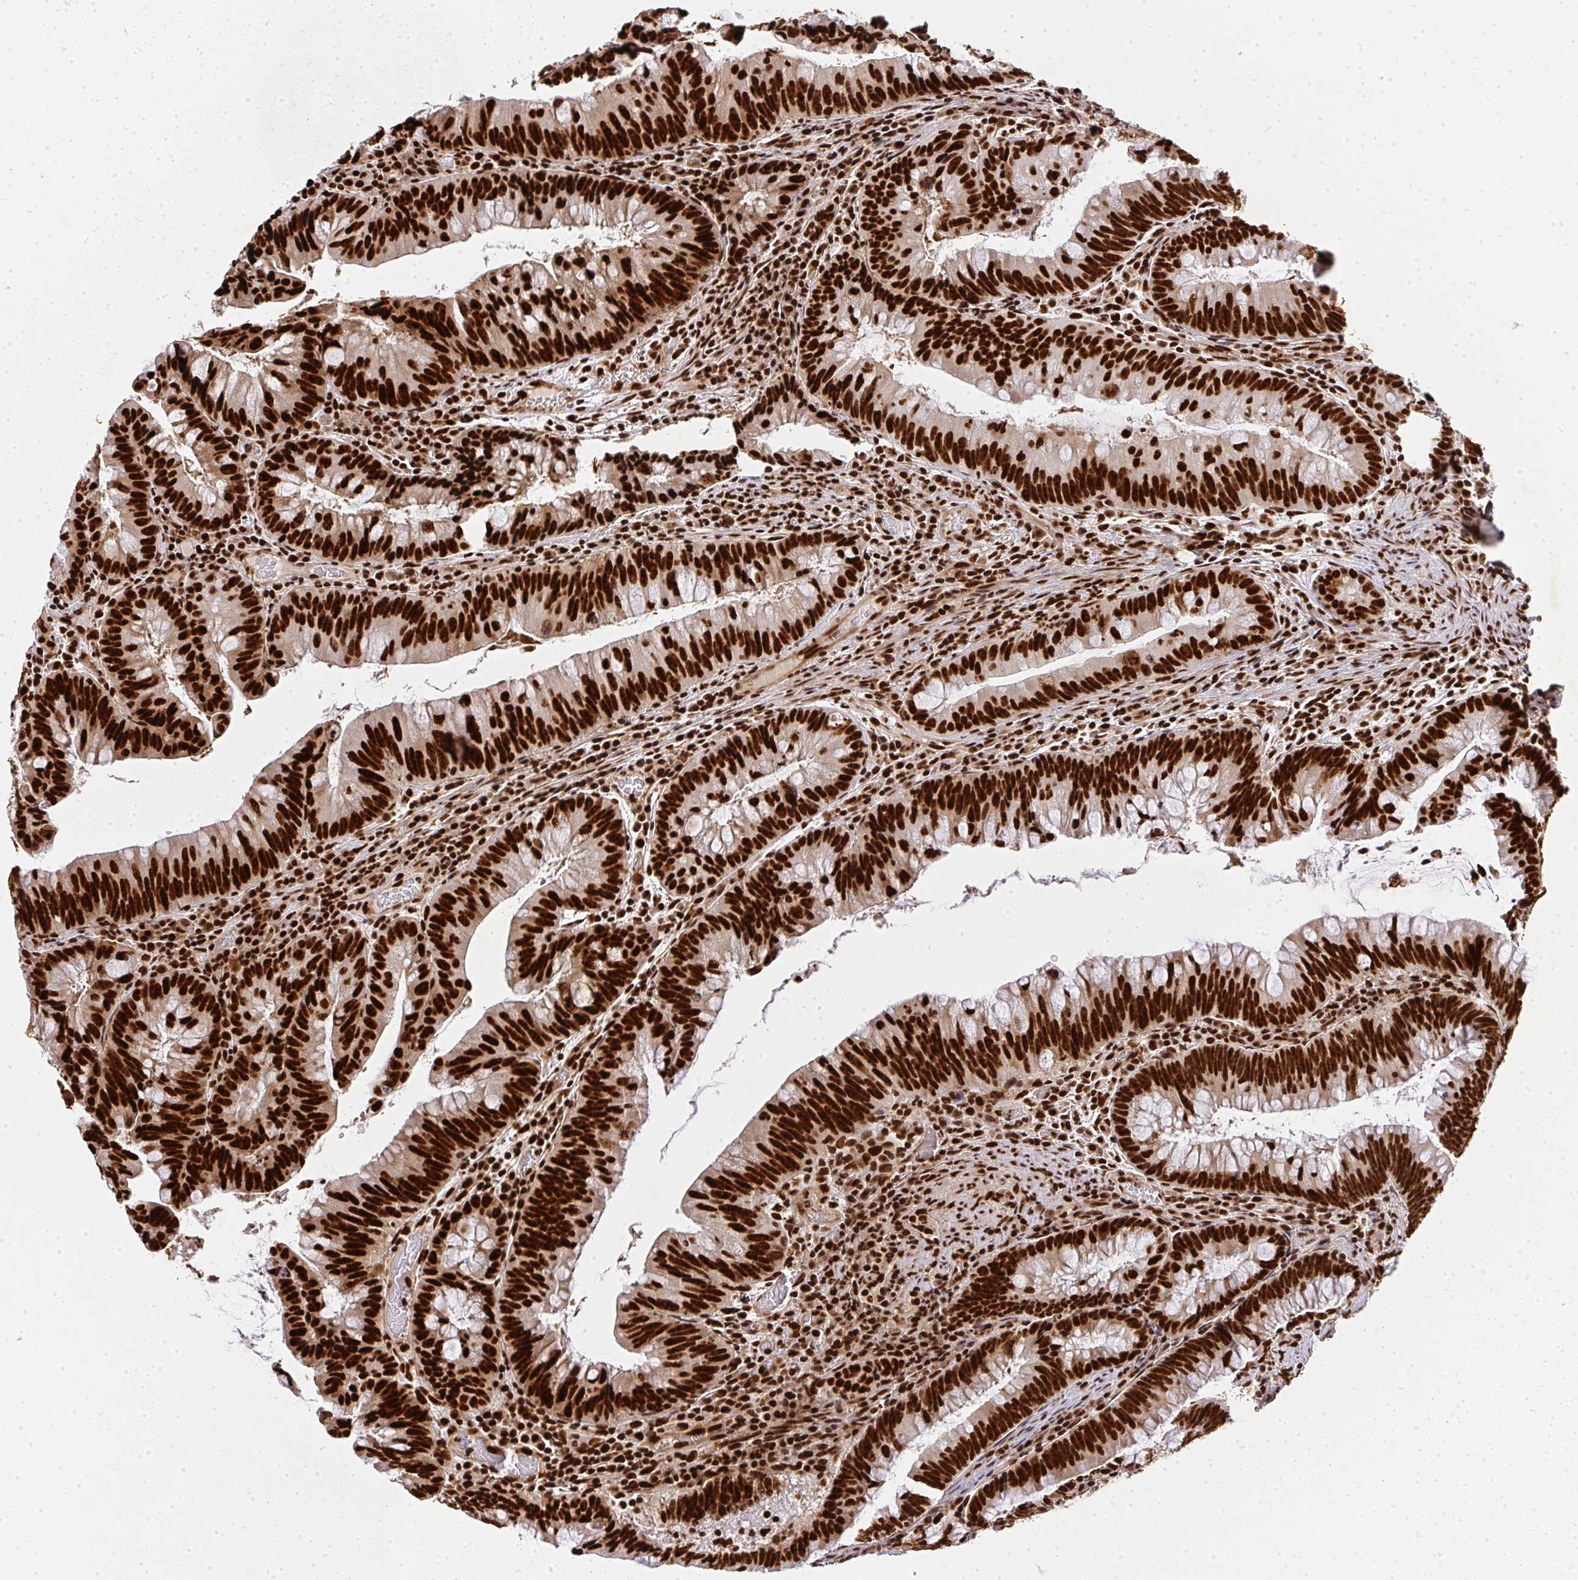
{"staining": {"intensity": "strong", "quantity": ">75%", "location": "nuclear"}, "tissue": "colorectal cancer", "cell_type": "Tumor cells", "image_type": "cancer", "snomed": [{"axis": "morphology", "description": "Adenocarcinoma, NOS"}, {"axis": "topography", "description": "Colon"}], "caption": "IHC of colorectal cancer (adenocarcinoma) exhibits high levels of strong nuclear staining in approximately >75% of tumor cells. (IHC, brightfield microscopy, high magnification).", "gene": "U2AF1", "patient": {"sex": "male", "age": 62}}